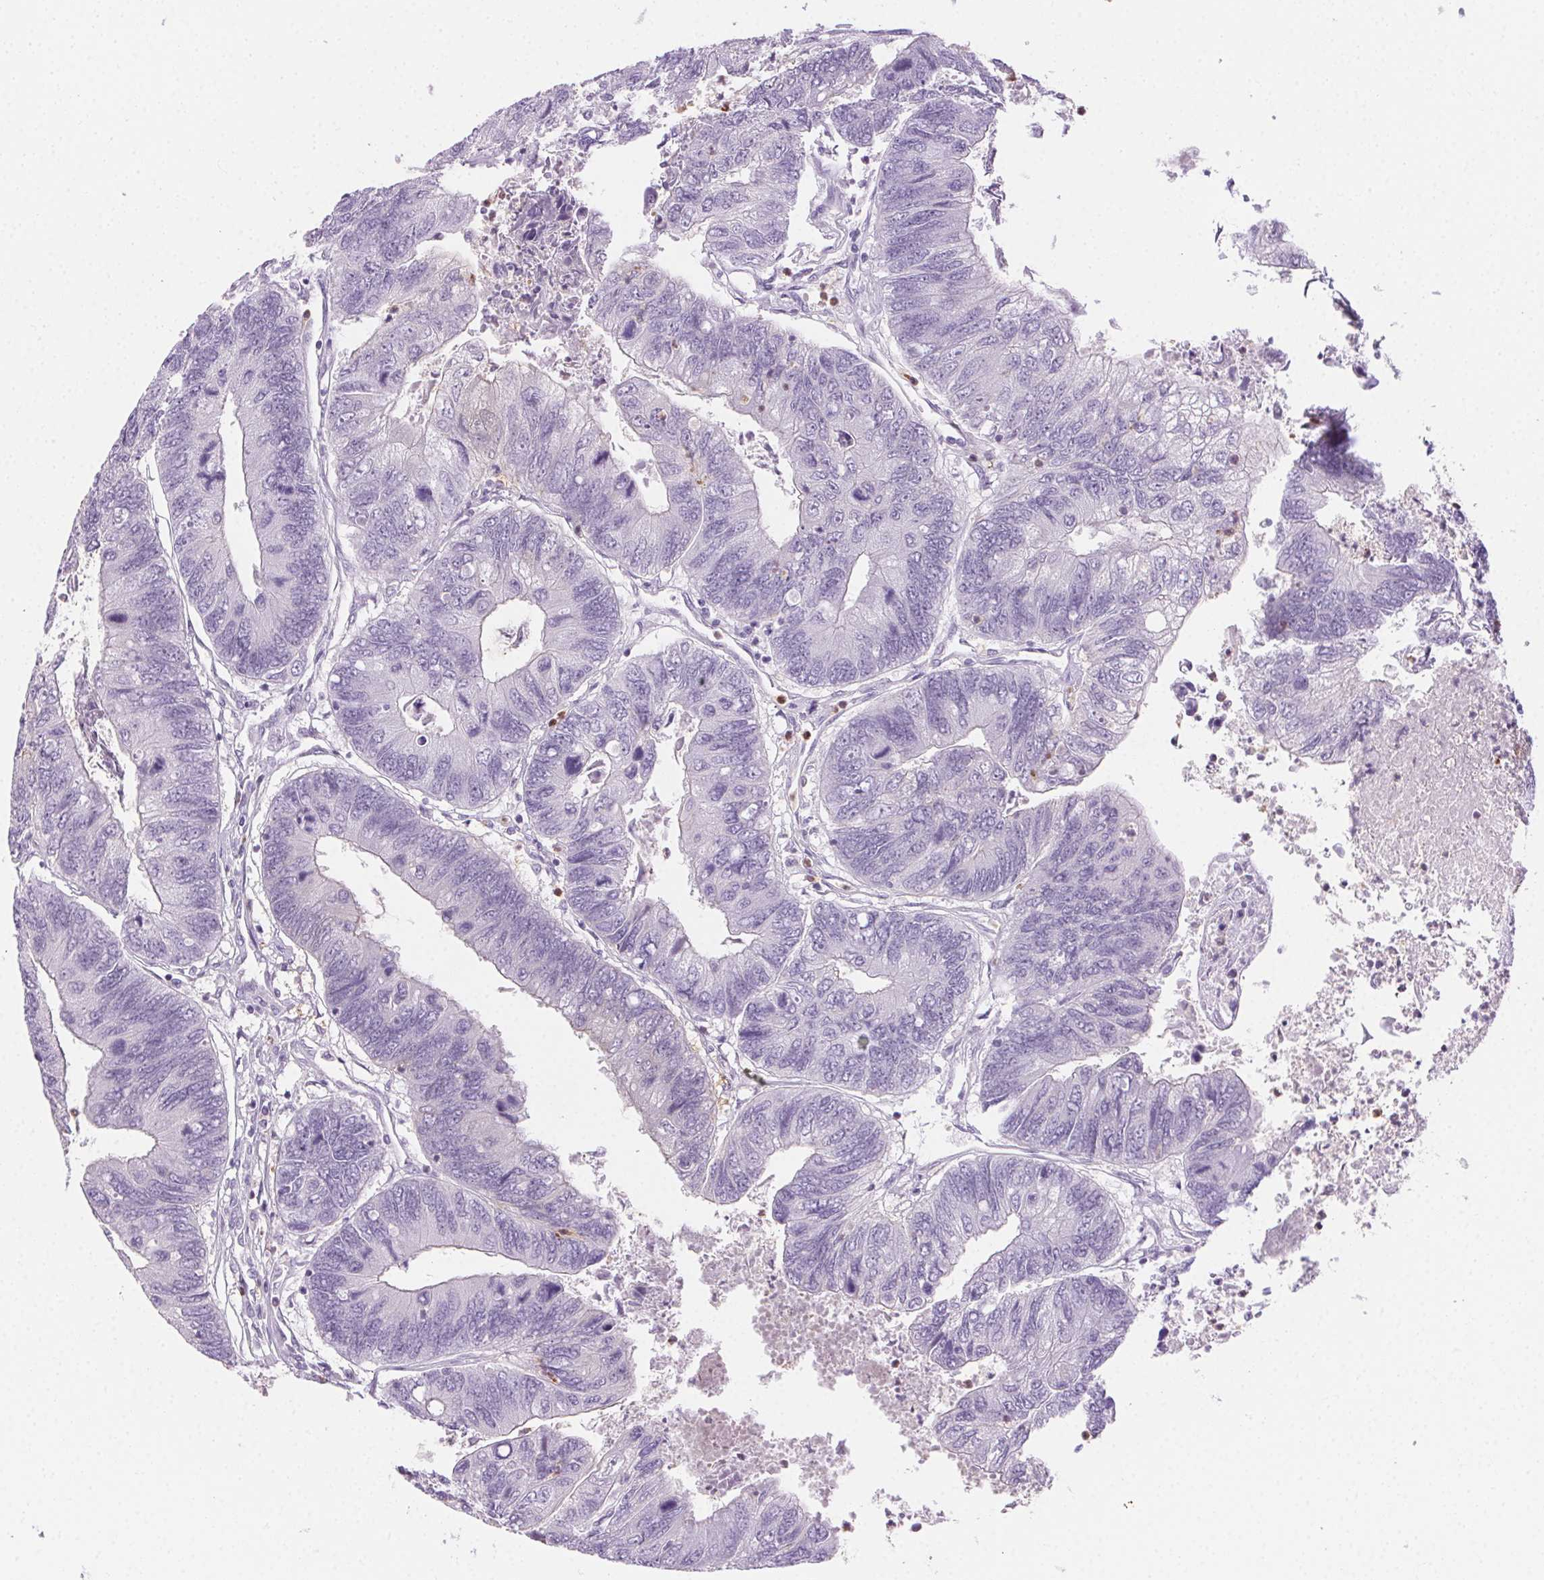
{"staining": {"intensity": "negative", "quantity": "none", "location": "none"}, "tissue": "colorectal cancer", "cell_type": "Tumor cells", "image_type": "cancer", "snomed": [{"axis": "morphology", "description": "Adenocarcinoma, NOS"}, {"axis": "topography", "description": "Colon"}], "caption": "Tumor cells are negative for protein expression in human colorectal cancer (adenocarcinoma).", "gene": "TMEM45A", "patient": {"sex": "female", "age": 67}}